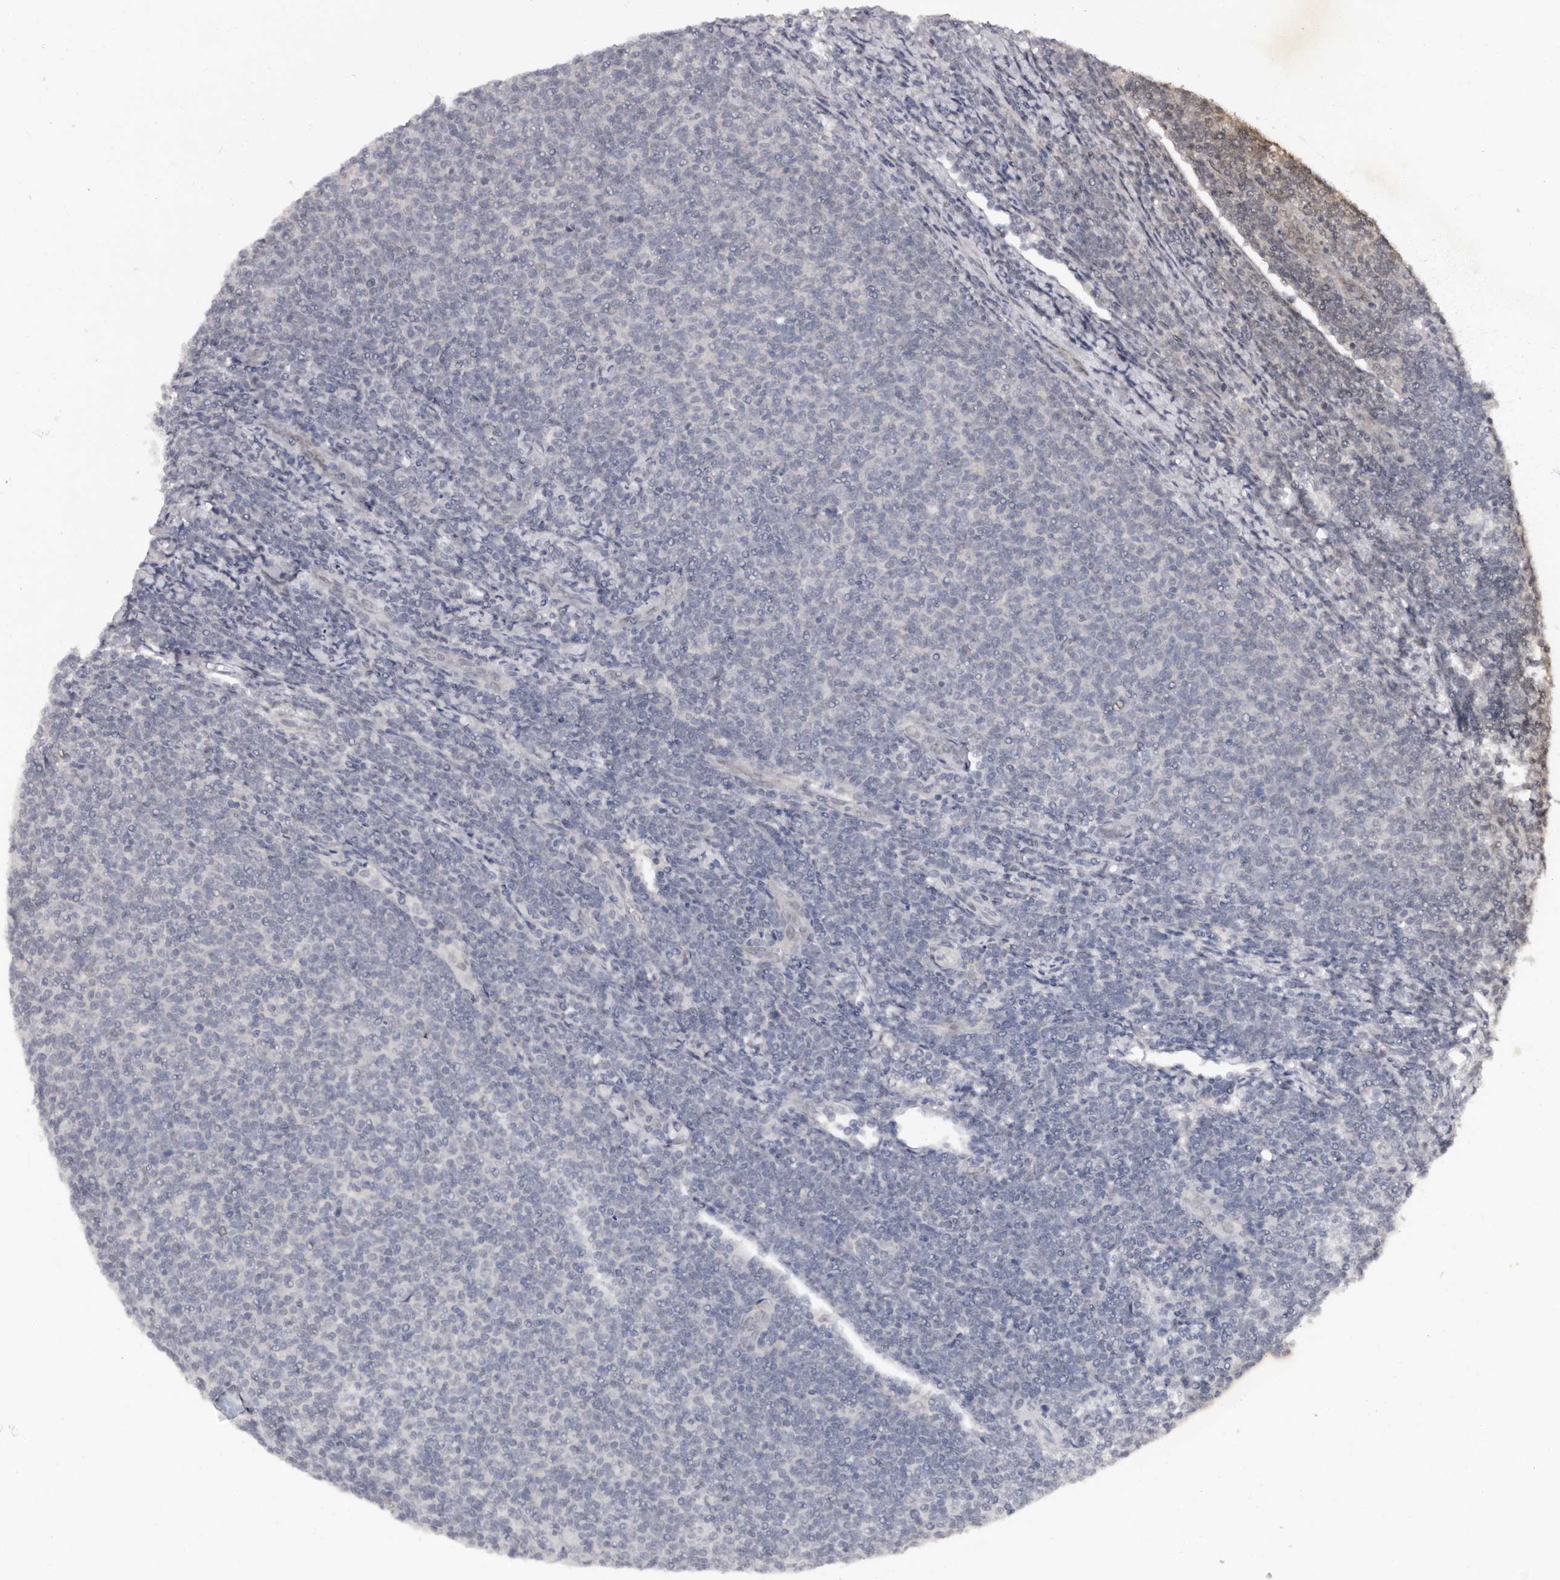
{"staining": {"intensity": "negative", "quantity": "none", "location": "none"}, "tissue": "lymphoma", "cell_type": "Tumor cells", "image_type": "cancer", "snomed": [{"axis": "morphology", "description": "Malignant lymphoma, non-Hodgkin's type, Low grade"}, {"axis": "topography", "description": "Lymph node"}], "caption": "Immunohistochemistry histopathology image of malignant lymphoma, non-Hodgkin's type (low-grade) stained for a protein (brown), which reveals no expression in tumor cells. (DAB (3,3'-diaminobenzidine) immunohistochemistry (IHC), high magnification).", "gene": "TBC1D22B", "patient": {"sex": "male", "age": 66}}